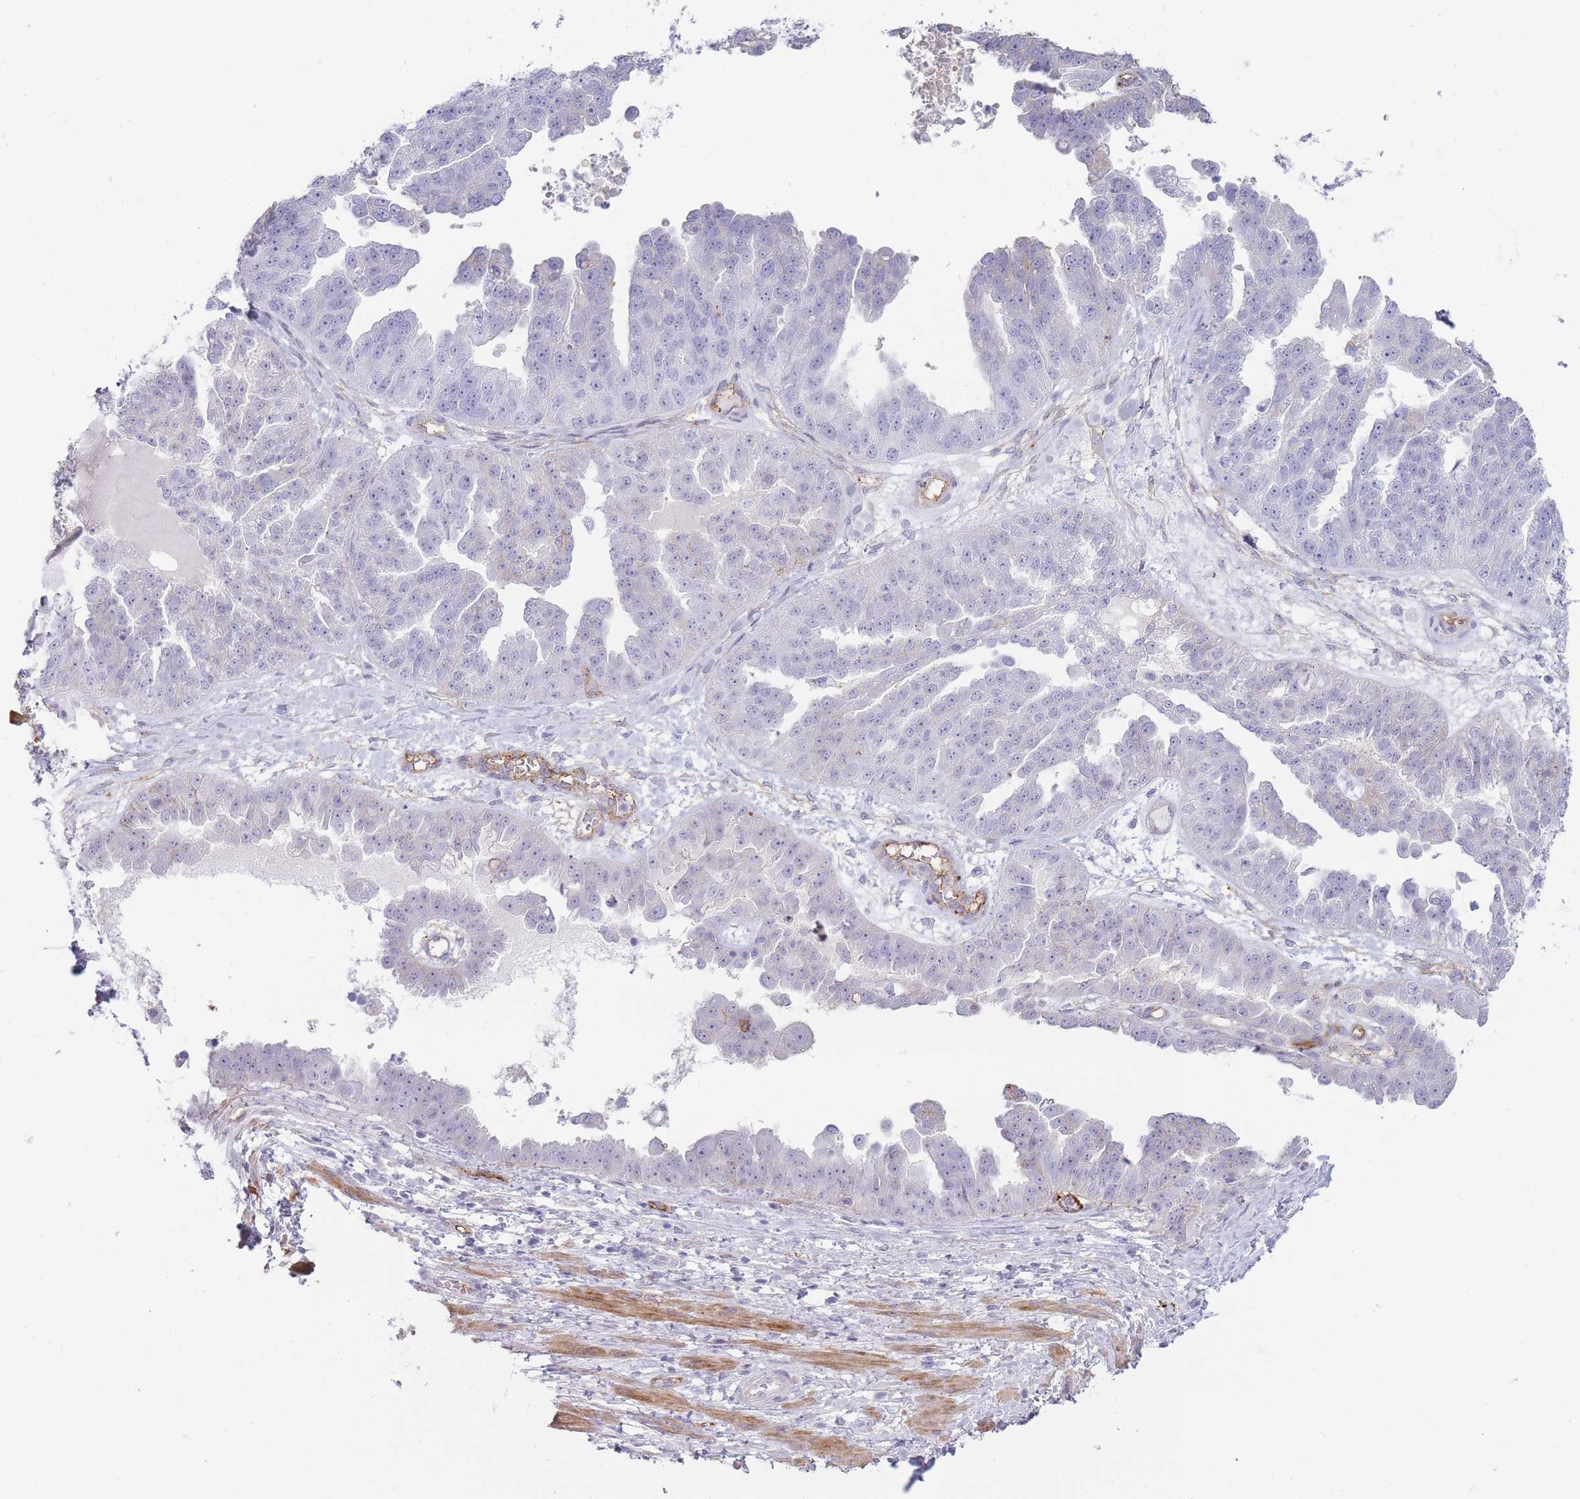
{"staining": {"intensity": "negative", "quantity": "none", "location": "none"}, "tissue": "ovarian cancer", "cell_type": "Tumor cells", "image_type": "cancer", "snomed": [{"axis": "morphology", "description": "Cystadenocarcinoma, serous, NOS"}, {"axis": "topography", "description": "Ovary"}], "caption": "An immunohistochemistry image of ovarian serous cystadenocarcinoma is shown. There is no staining in tumor cells of ovarian serous cystadenocarcinoma.", "gene": "UTP14A", "patient": {"sex": "female", "age": 58}}